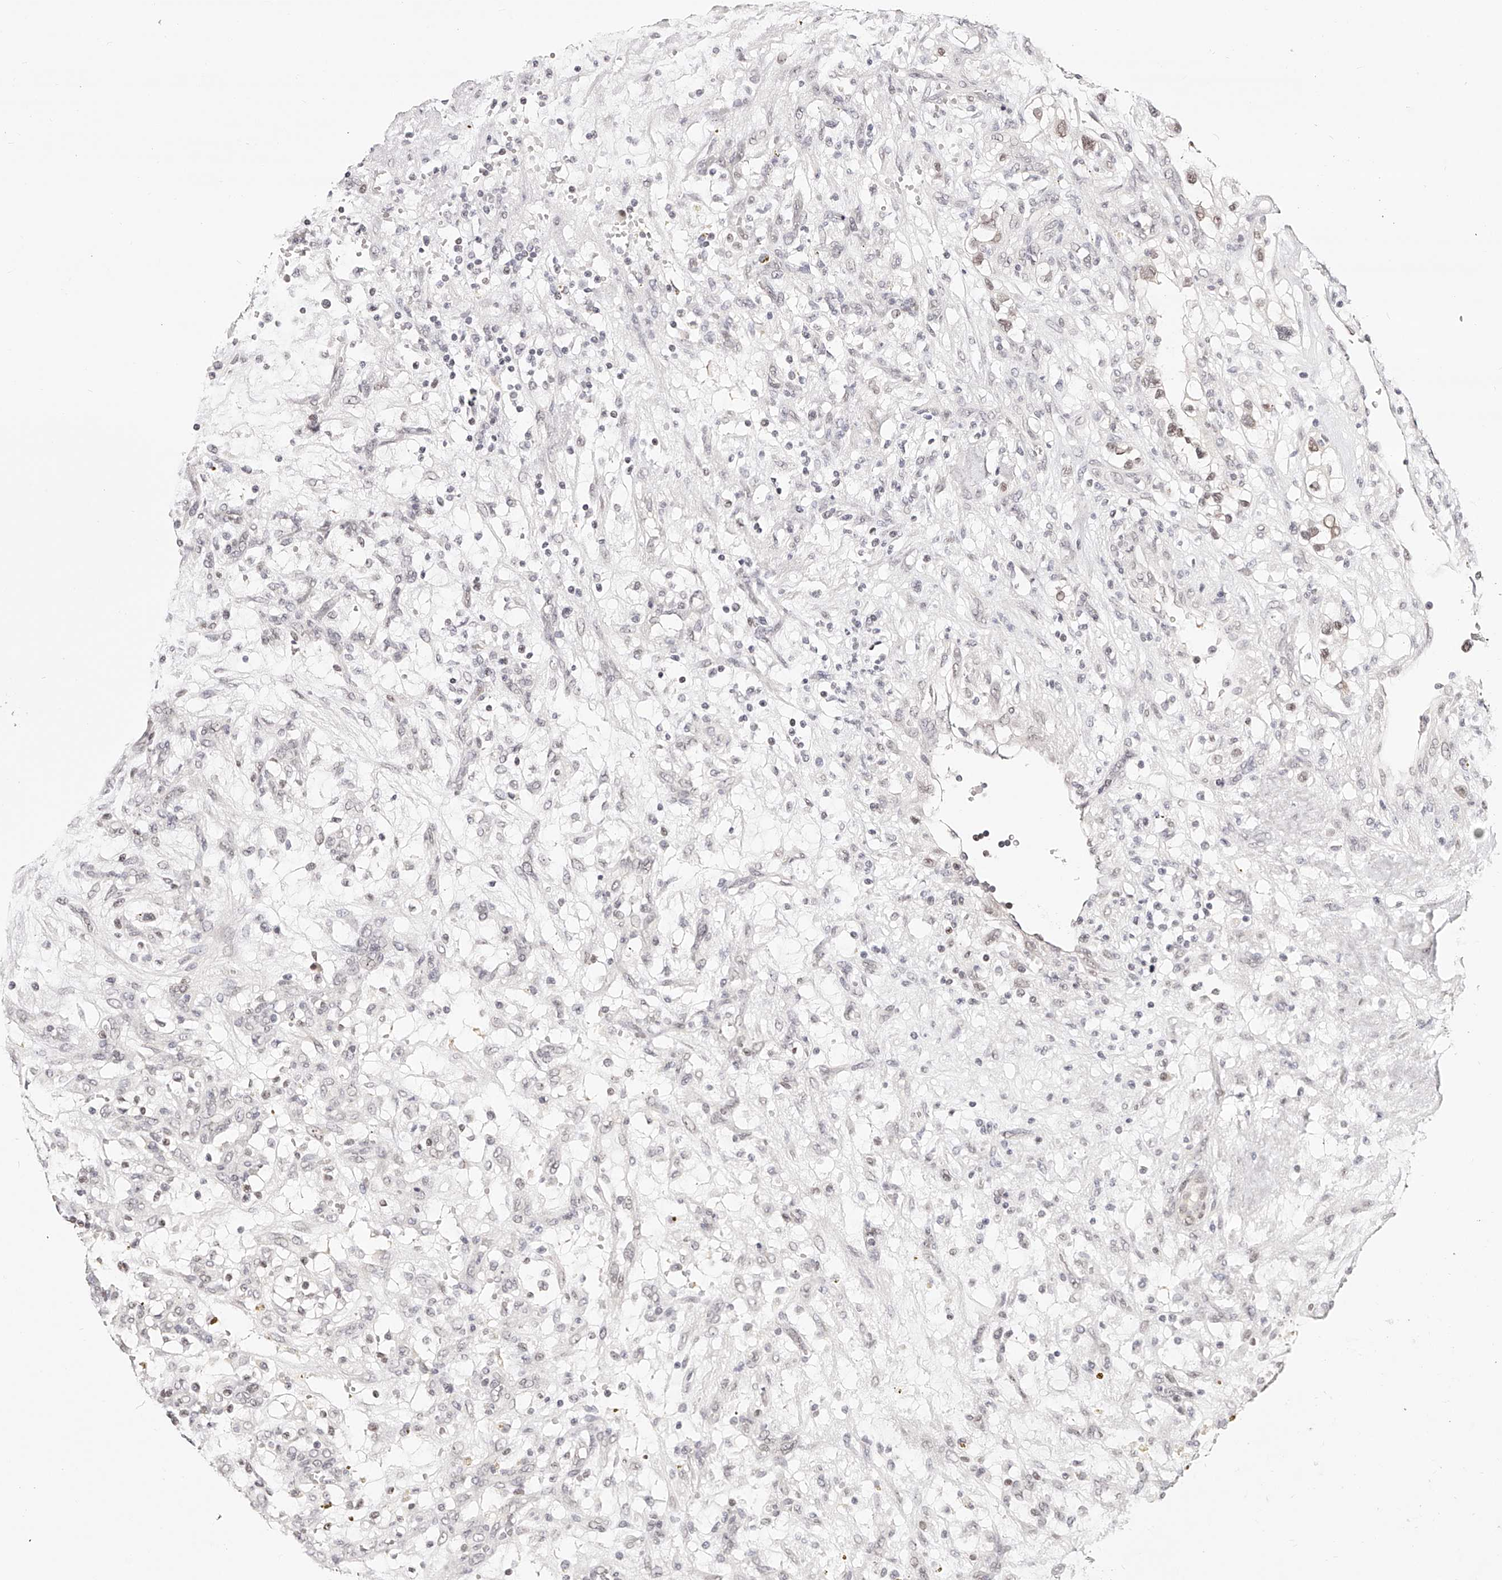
{"staining": {"intensity": "negative", "quantity": "none", "location": "none"}, "tissue": "renal cancer", "cell_type": "Tumor cells", "image_type": "cancer", "snomed": [{"axis": "morphology", "description": "Adenocarcinoma, NOS"}, {"axis": "topography", "description": "Kidney"}], "caption": "Immunohistochemical staining of human renal cancer (adenocarcinoma) exhibits no significant expression in tumor cells.", "gene": "USF3", "patient": {"sex": "female", "age": 57}}